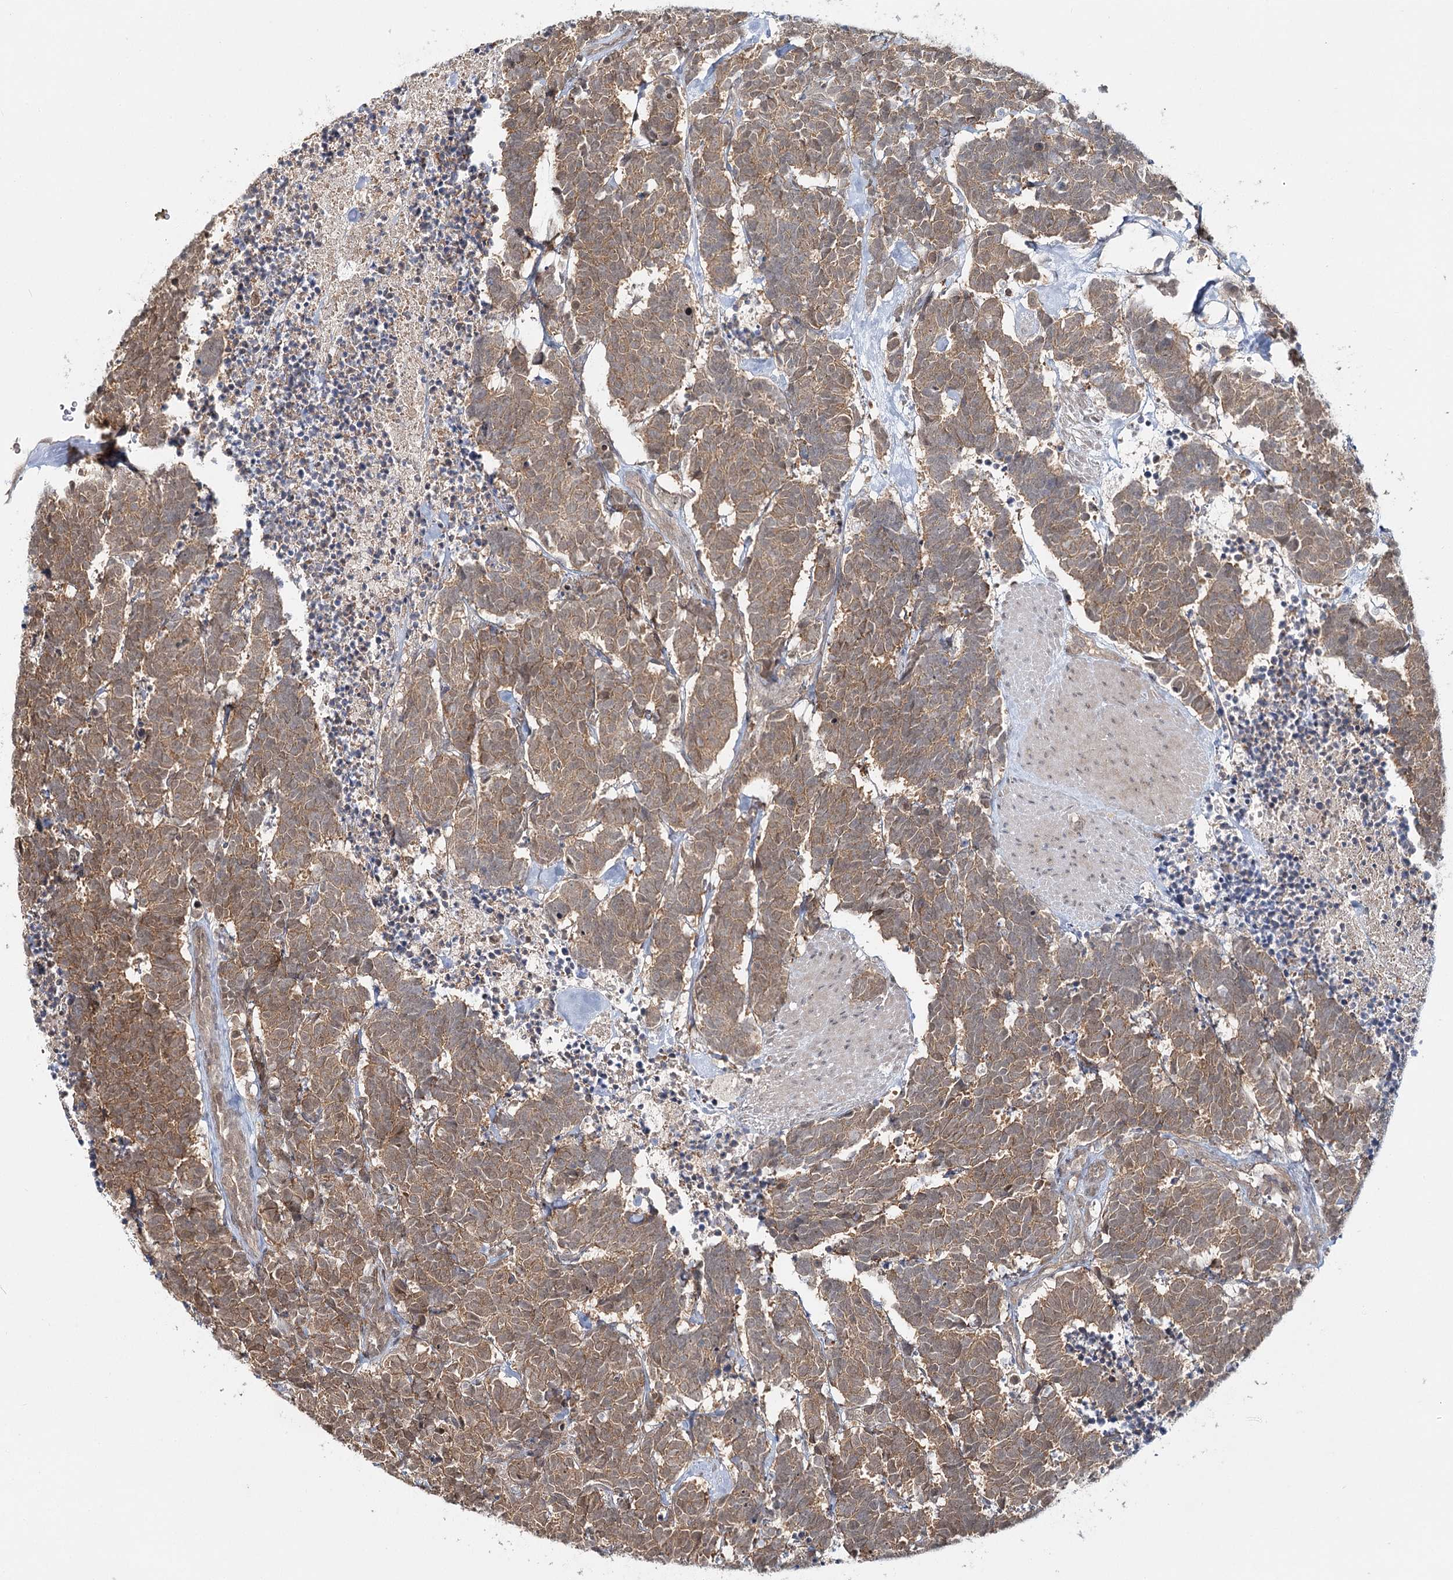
{"staining": {"intensity": "moderate", "quantity": ">75%", "location": "cytoplasmic/membranous"}, "tissue": "carcinoid", "cell_type": "Tumor cells", "image_type": "cancer", "snomed": [{"axis": "morphology", "description": "Carcinoma, NOS"}, {"axis": "morphology", "description": "Carcinoid, malignant, NOS"}, {"axis": "topography", "description": "Urinary bladder"}], "caption": "Protein analysis of malignant carcinoid tissue exhibits moderate cytoplasmic/membranous staining in about >75% of tumor cells. The staining was performed using DAB to visualize the protein expression in brown, while the nuclei were stained in blue with hematoxylin (Magnification: 20x).", "gene": "FAM120B", "patient": {"sex": "male", "age": 57}}